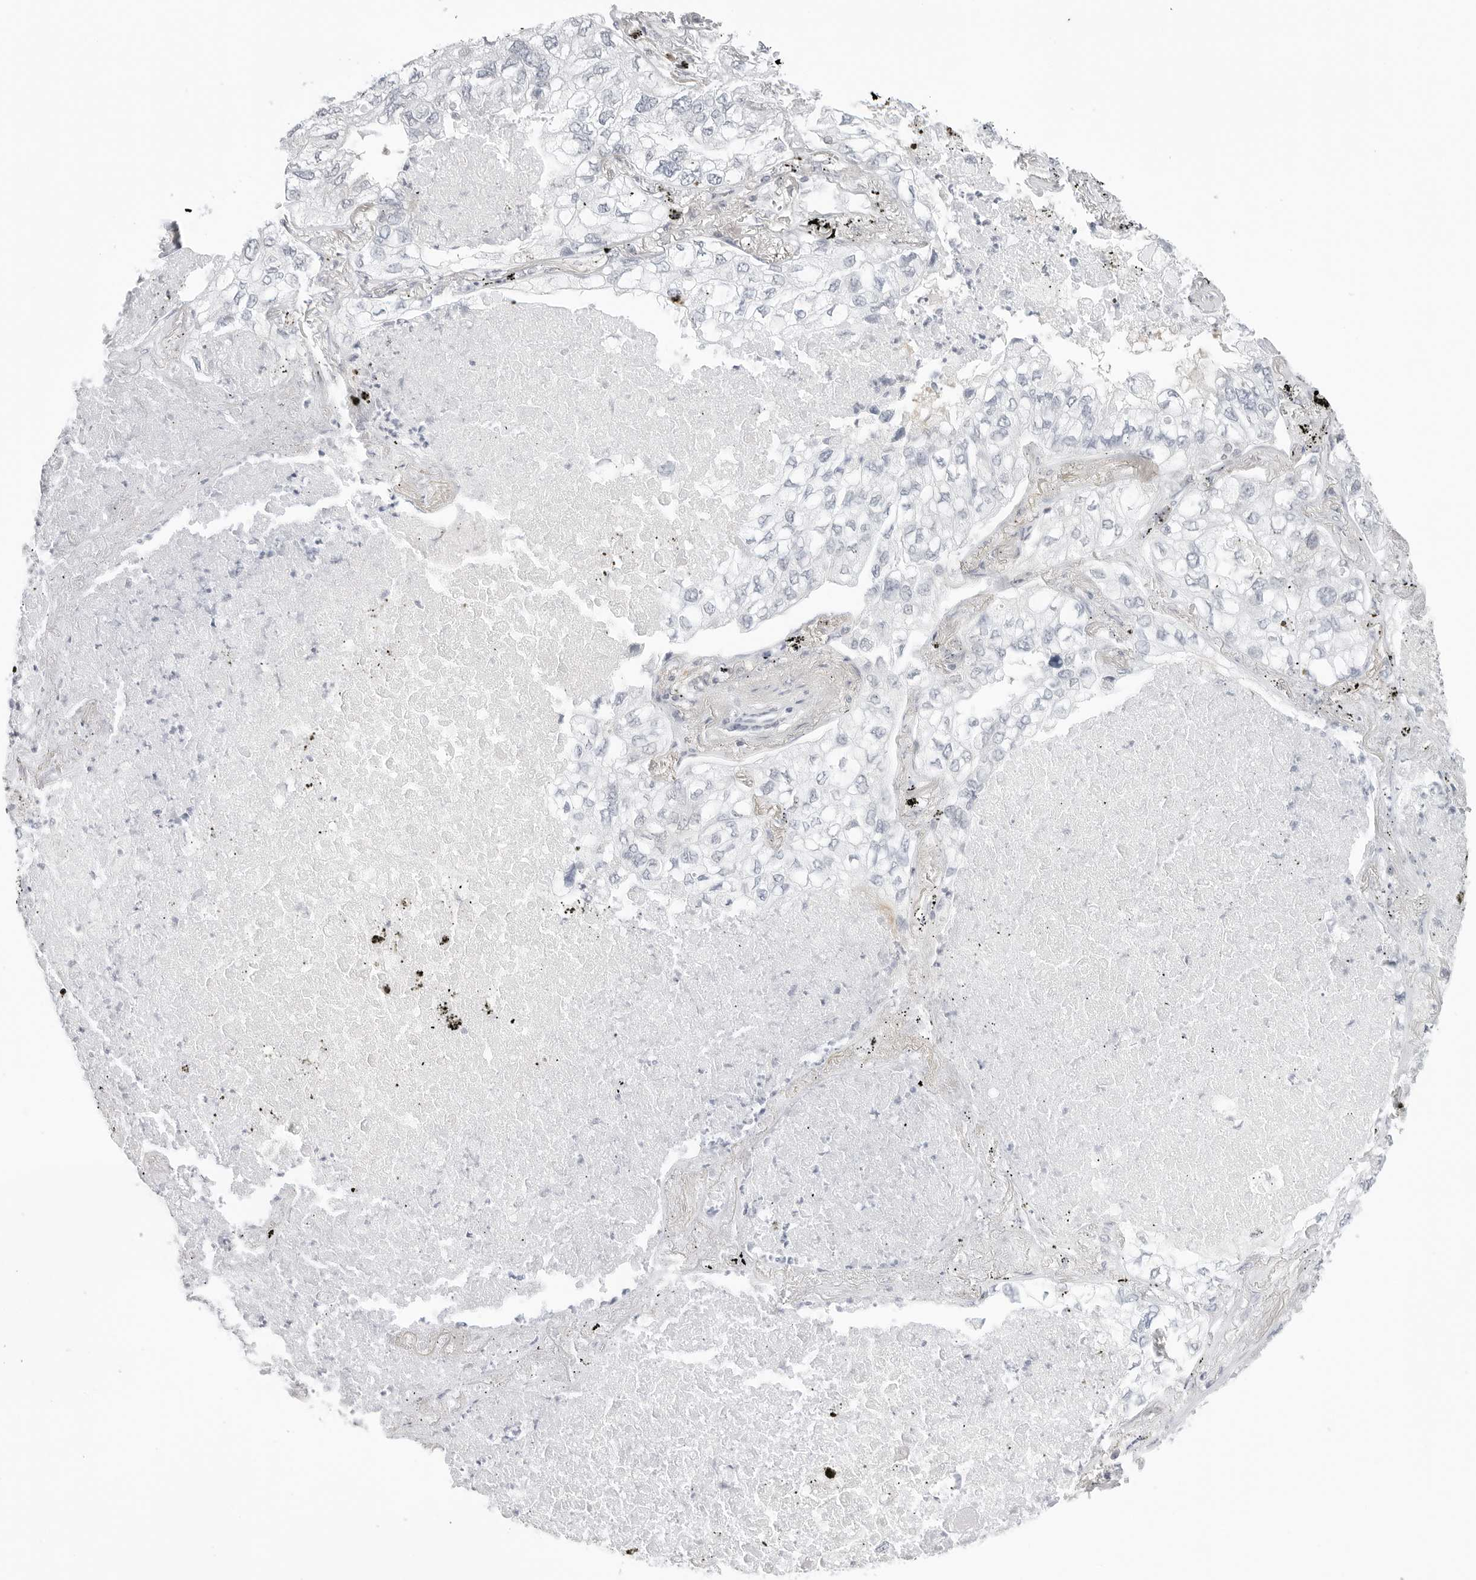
{"staining": {"intensity": "negative", "quantity": "none", "location": "none"}, "tissue": "lung cancer", "cell_type": "Tumor cells", "image_type": "cancer", "snomed": [{"axis": "morphology", "description": "Adenocarcinoma, NOS"}, {"axis": "topography", "description": "Lung"}], "caption": "Immunohistochemistry image of neoplastic tissue: human lung cancer (adenocarcinoma) stained with DAB exhibits no significant protein expression in tumor cells.", "gene": "NUDC", "patient": {"sex": "male", "age": 65}}